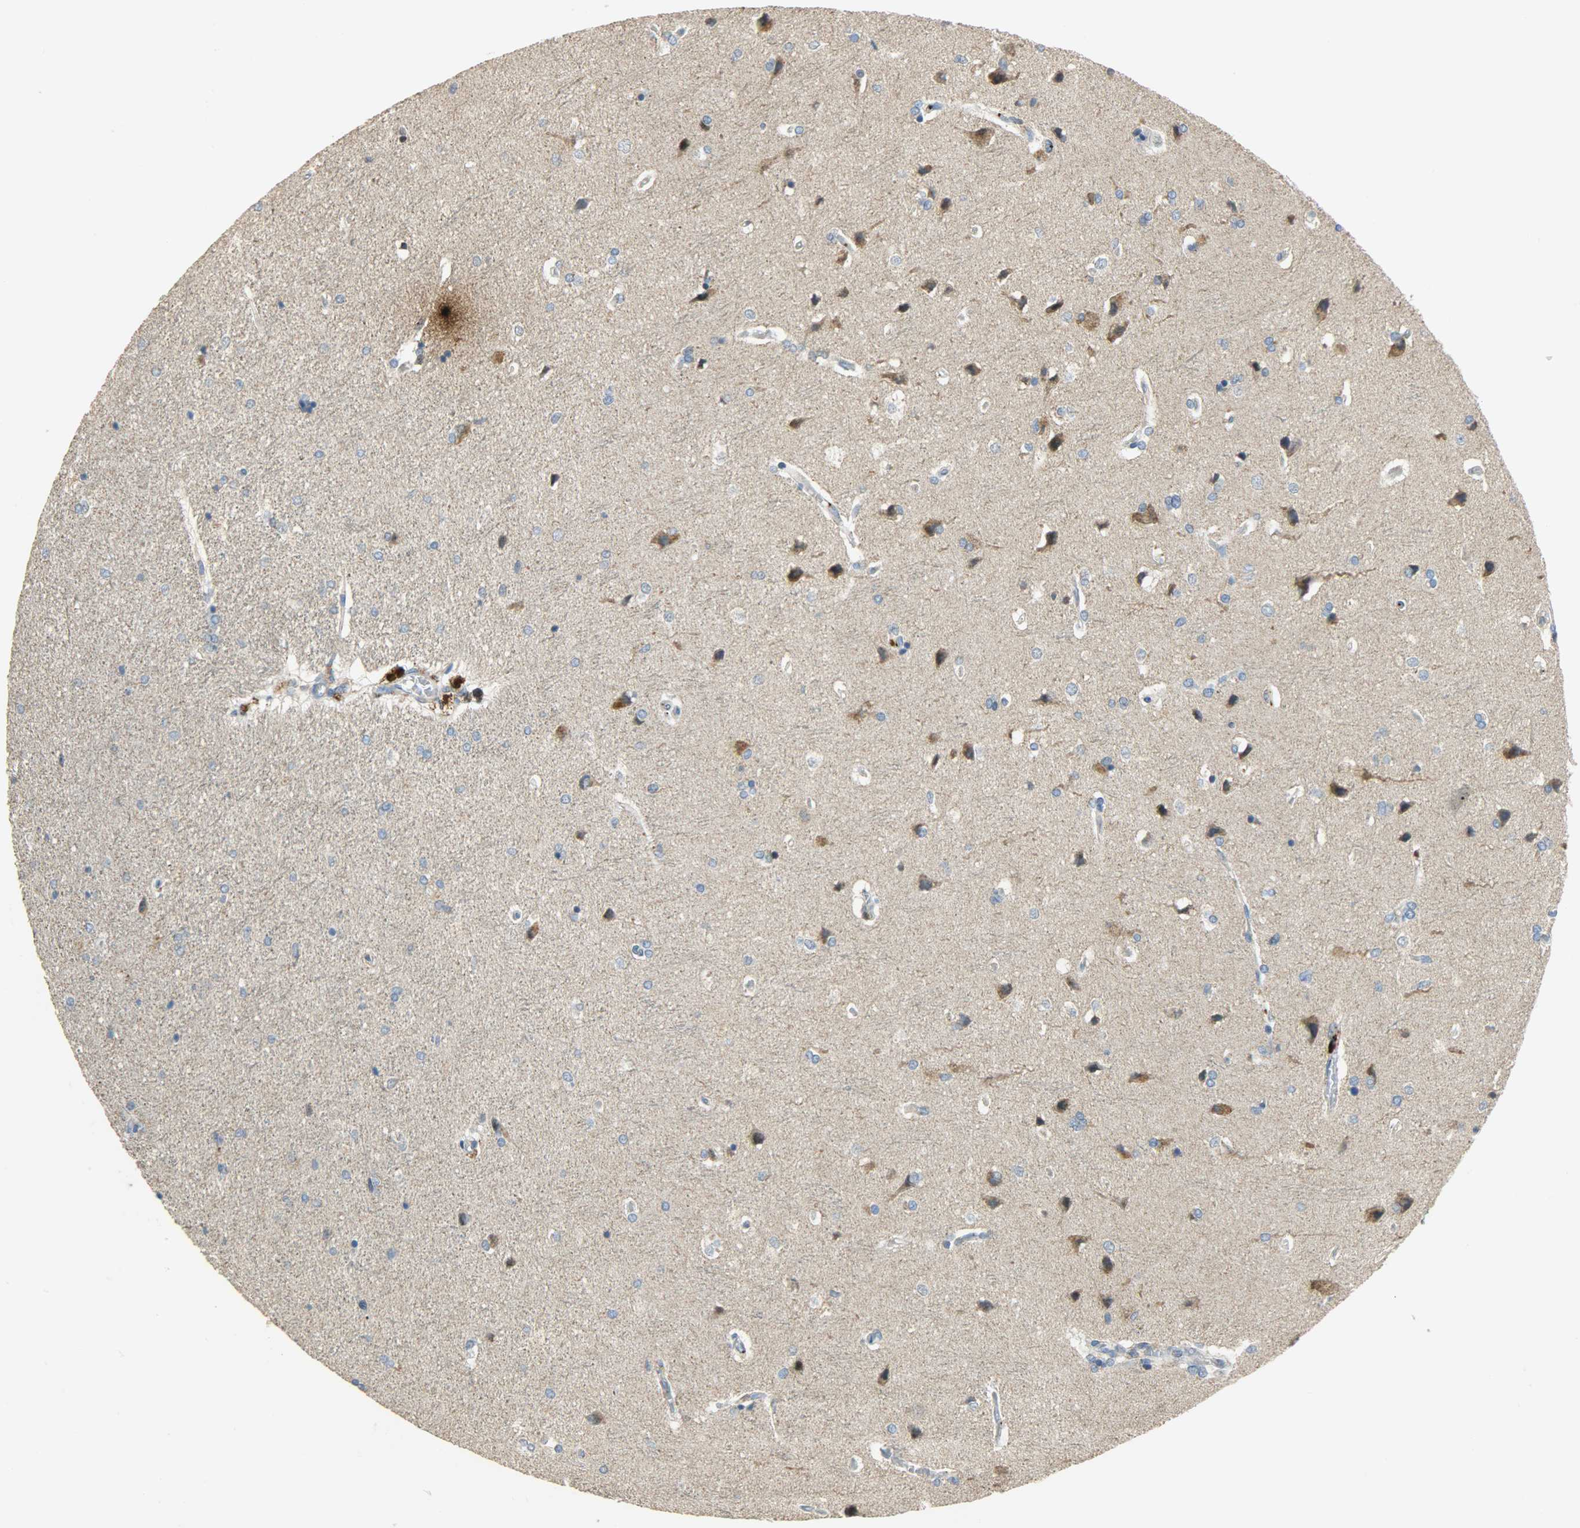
{"staining": {"intensity": "negative", "quantity": "none", "location": "none"}, "tissue": "cerebral cortex", "cell_type": "Endothelial cells", "image_type": "normal", "snomed": [{"axis": "morphology", "description": "Normal tissue, NOS"}, {"axis": "topography", "description": "Cerebral cortex"}], "caption": "A micrograph of cerebral cortex stained for a protein demonstrates no brown staining in endothelial cells.", "gene": "GIT2", "patient": {"sex": "male", "age": 62}}